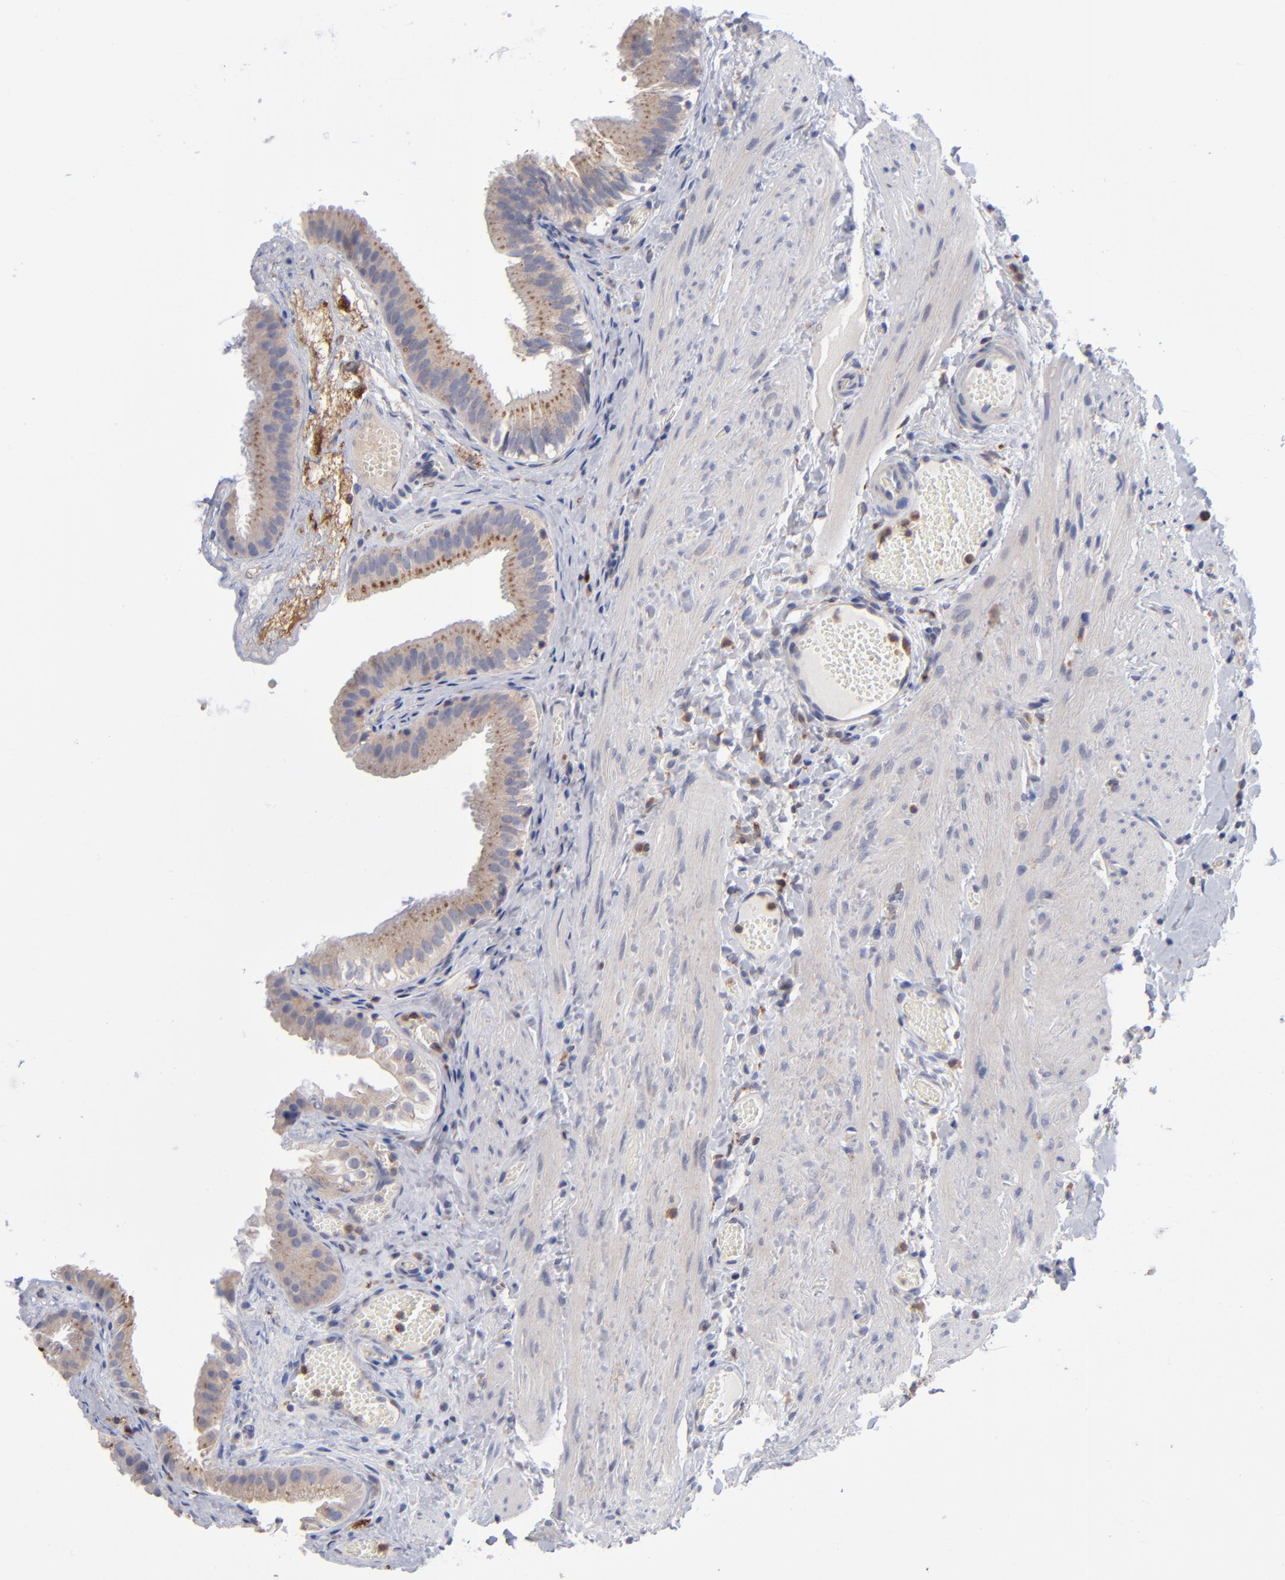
{"staining": {"intensity": "moderate", "quantity": ">75%", "location": "cytoplasmic/membranous"}, "tissue": "gallbladder", "cell_type": "Glandular cells", "image_type": "normal", "snomed": [{"axis": "morphology", "description": "Normal tissue, NOS"}, {"axis": "topography", "description": "Gallbladder"}], "caption": "Immunohistochemistry of unremarkable gallbladder displays medium levels of moderate cytoplasmic/membranous positivity in approximately >75% of glandular cells.", "gene": "RRAGA", "patient": {"sex": "female", "age": 24}}